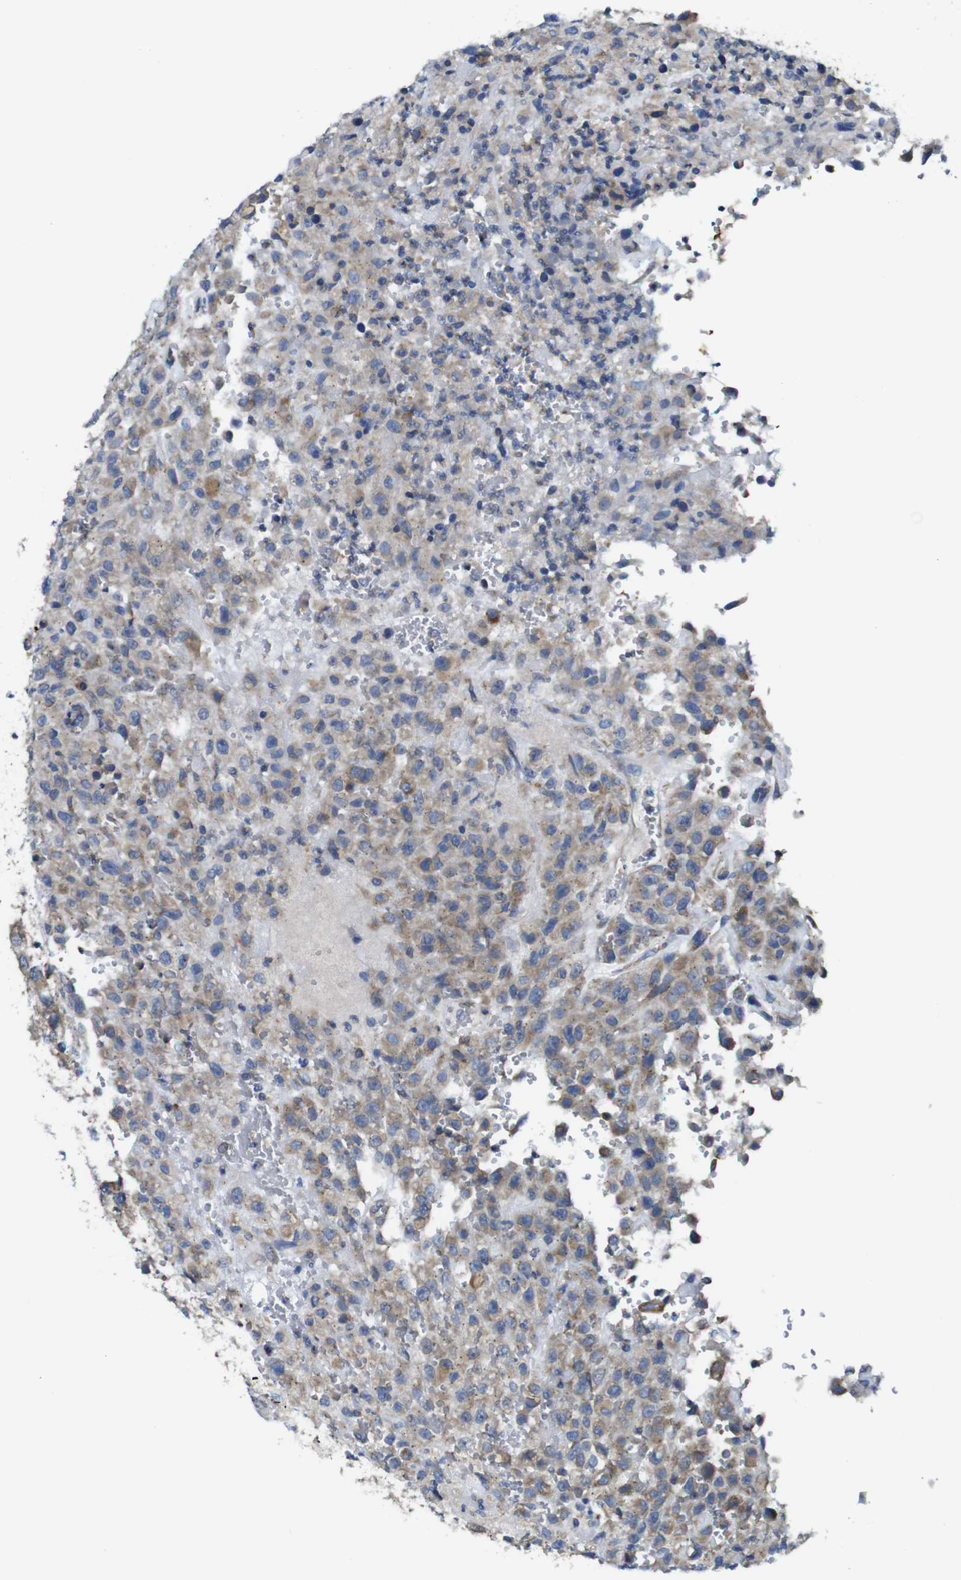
{"staining": {"intensity": "weak", "quantity": ">75%", "location": "cytoplasmic/membranous"}, "tissue": "urothelial cancer", "cell_type": "Tumor cells", "image_type": "cancer", "snomed": [{"axis": "morphology", "description": "Urothelial carcinoma, High grade"}, {"axis": "topography", "description": "Urinary bladder"}], "caption": "Immunohistochemical staining of urothelial carcinoma (high-grade) displays weak cytoplasmic/membranous protein positivity in about >75% of tumor cells. (Stains: DAB (3,3'-diaminobenzidine) in brown, nuclei in blue, Microscopy: brightfield microscopy at high magnification).", "gene": "DDRGK1", "patient": {"sex": "male", "age": 46}}